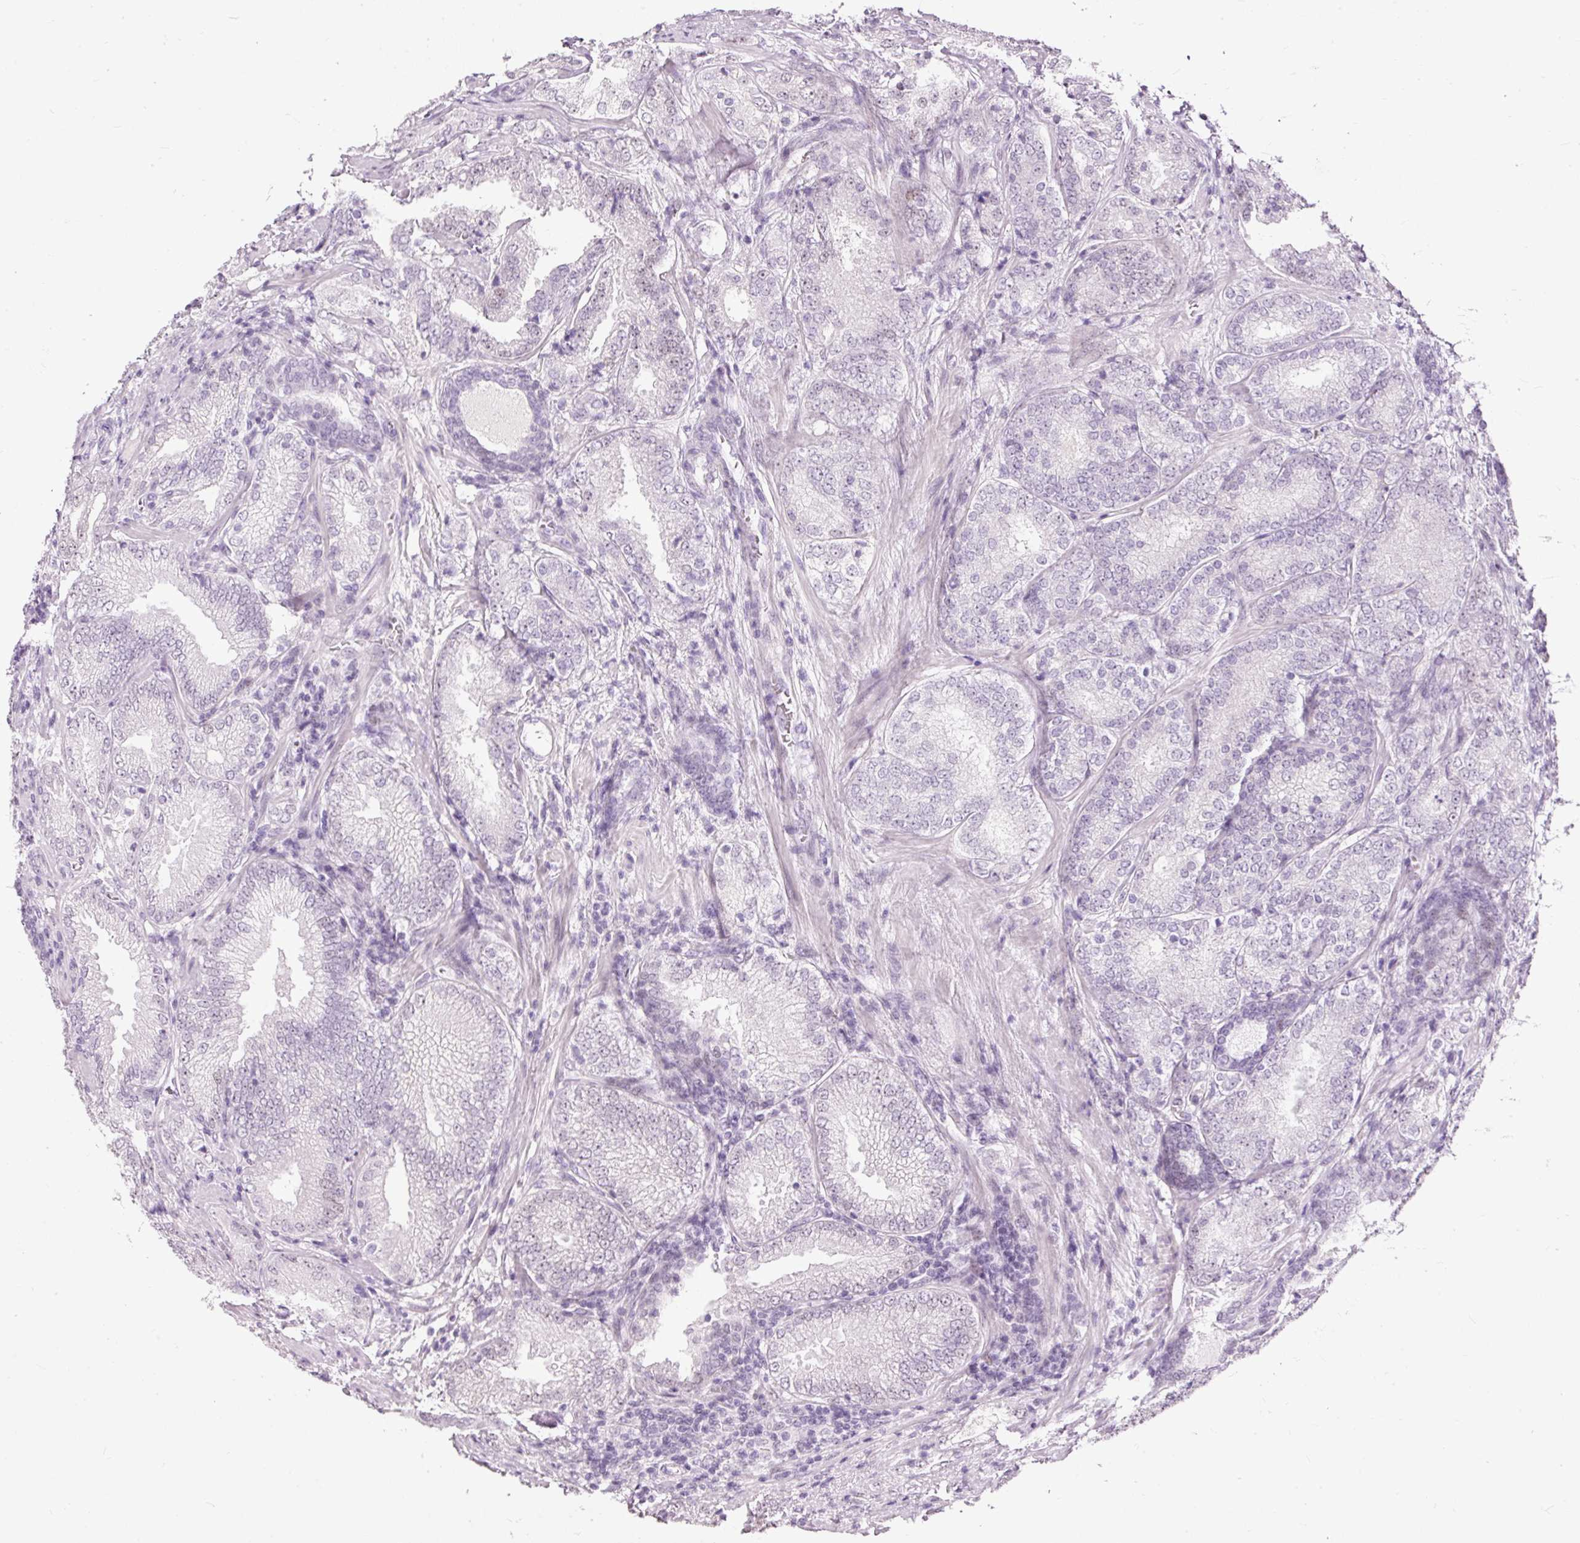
{"staining": {"intensity": "negative", "quantity": "none", "location": "none"}, "tissue": "prostate cancer", "cell_type": "Tumor cells", "image_type": "cancer", "snomed": [{"axis": "morphology", "description": "Adenocarcinoma, High grade"}, {"axis": "topography", "description": "Prostate"}], "caption": "High power microscopy image of an immunohistochemistry (IHC) photomicrograph of prostate cancer, revealing no significant staining in tumor cells.", "gene": "PDE6B", "patient": {"sex": "male", "age": 63}}